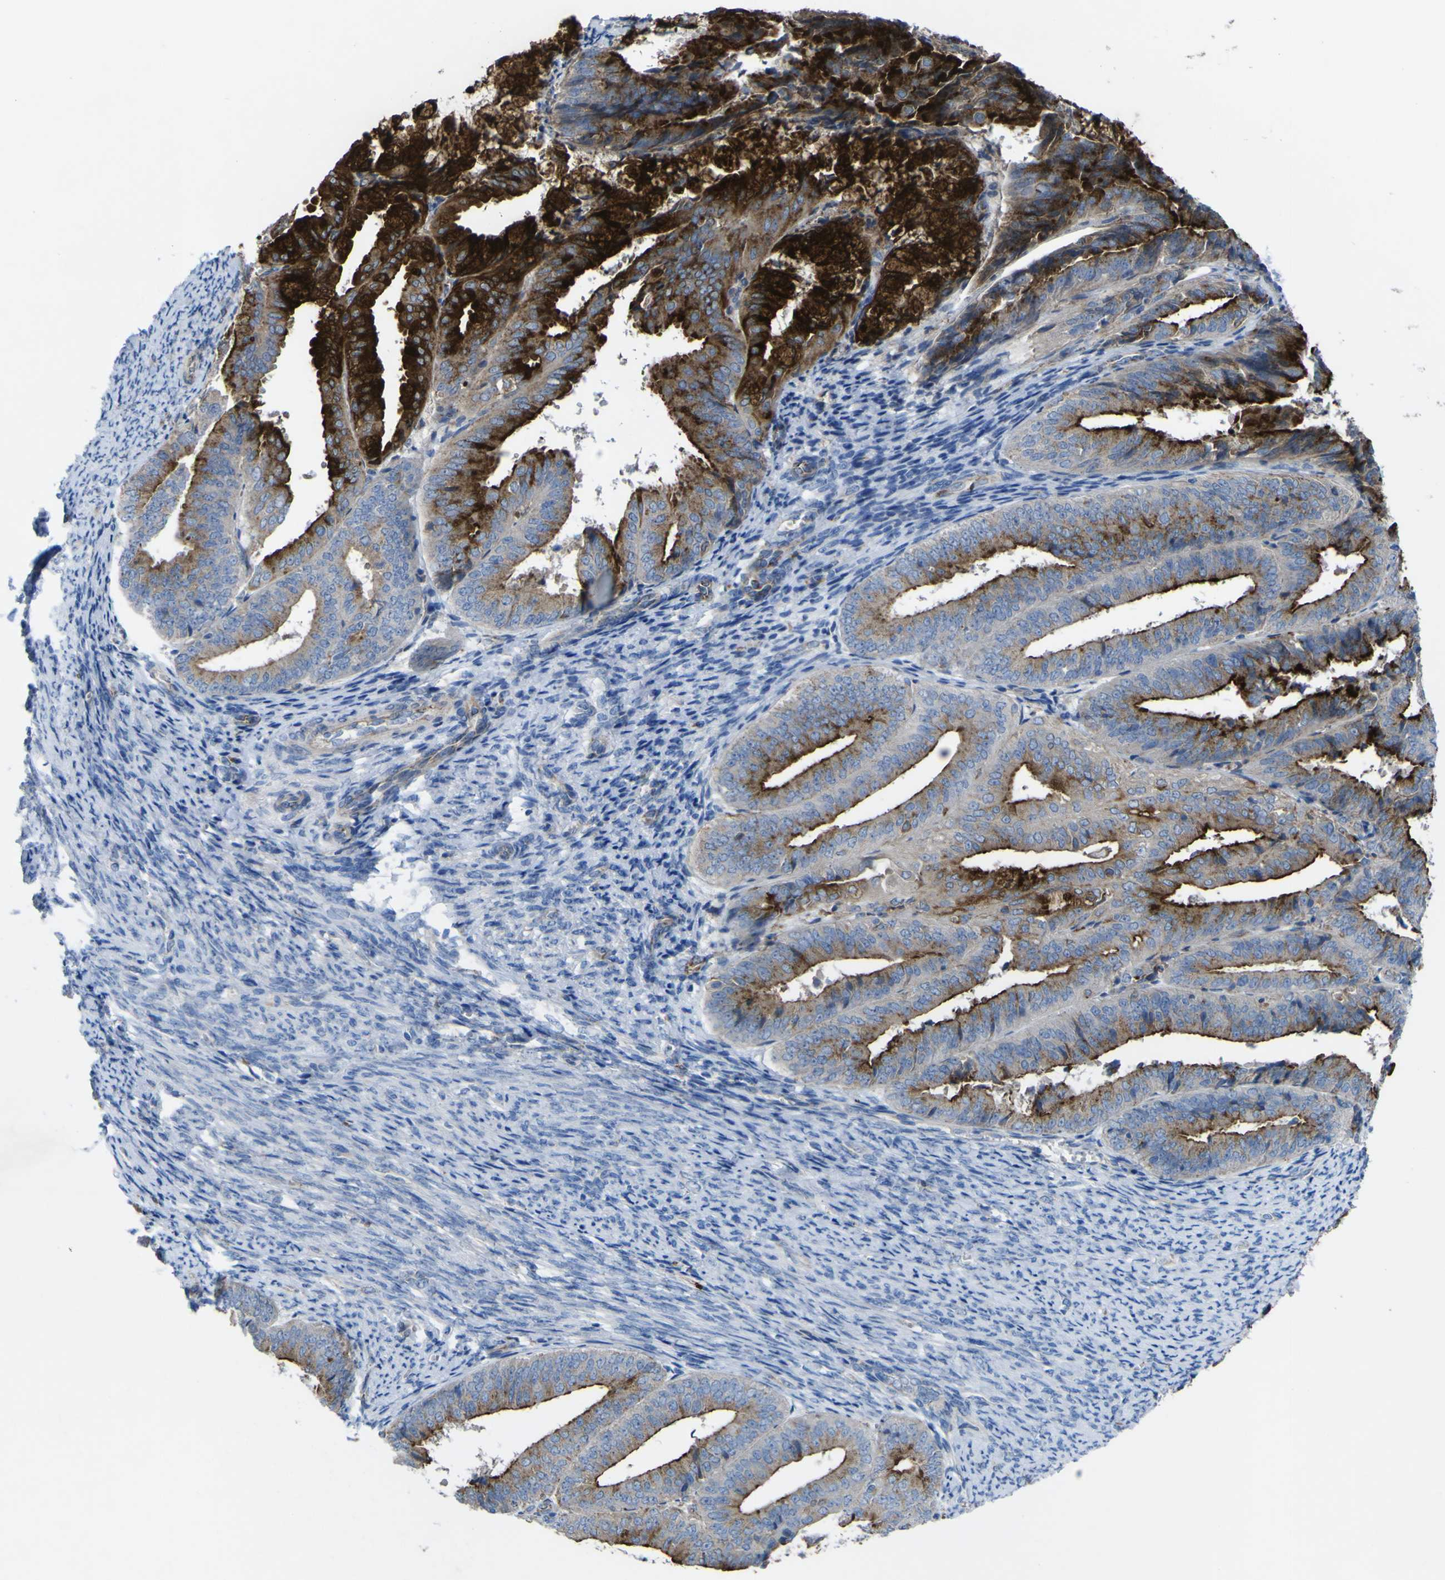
{"staining": {"intensity": "strong", "quantity": ">75%", "location": "cytoplasmic/membranous"}, "tissue": "endometrial cancer", "cell_type": "Tumor cells", "image_type": "cancer", "snomed": [{"axis": "morphology", "description": "Adenocarcinoma, NOS"}, {"axis": "topography", "description": "Endometrium"}], "caption": "DAB (3,3'-diaminobenzidine) immunohistochemical staining of endometrial adenocarcinoma shows strong cytoplasmic/membranous protein expression in about >75% of tumor cells.", "gene": "CST3", "patient": {"sex": "female", "age": 63}}